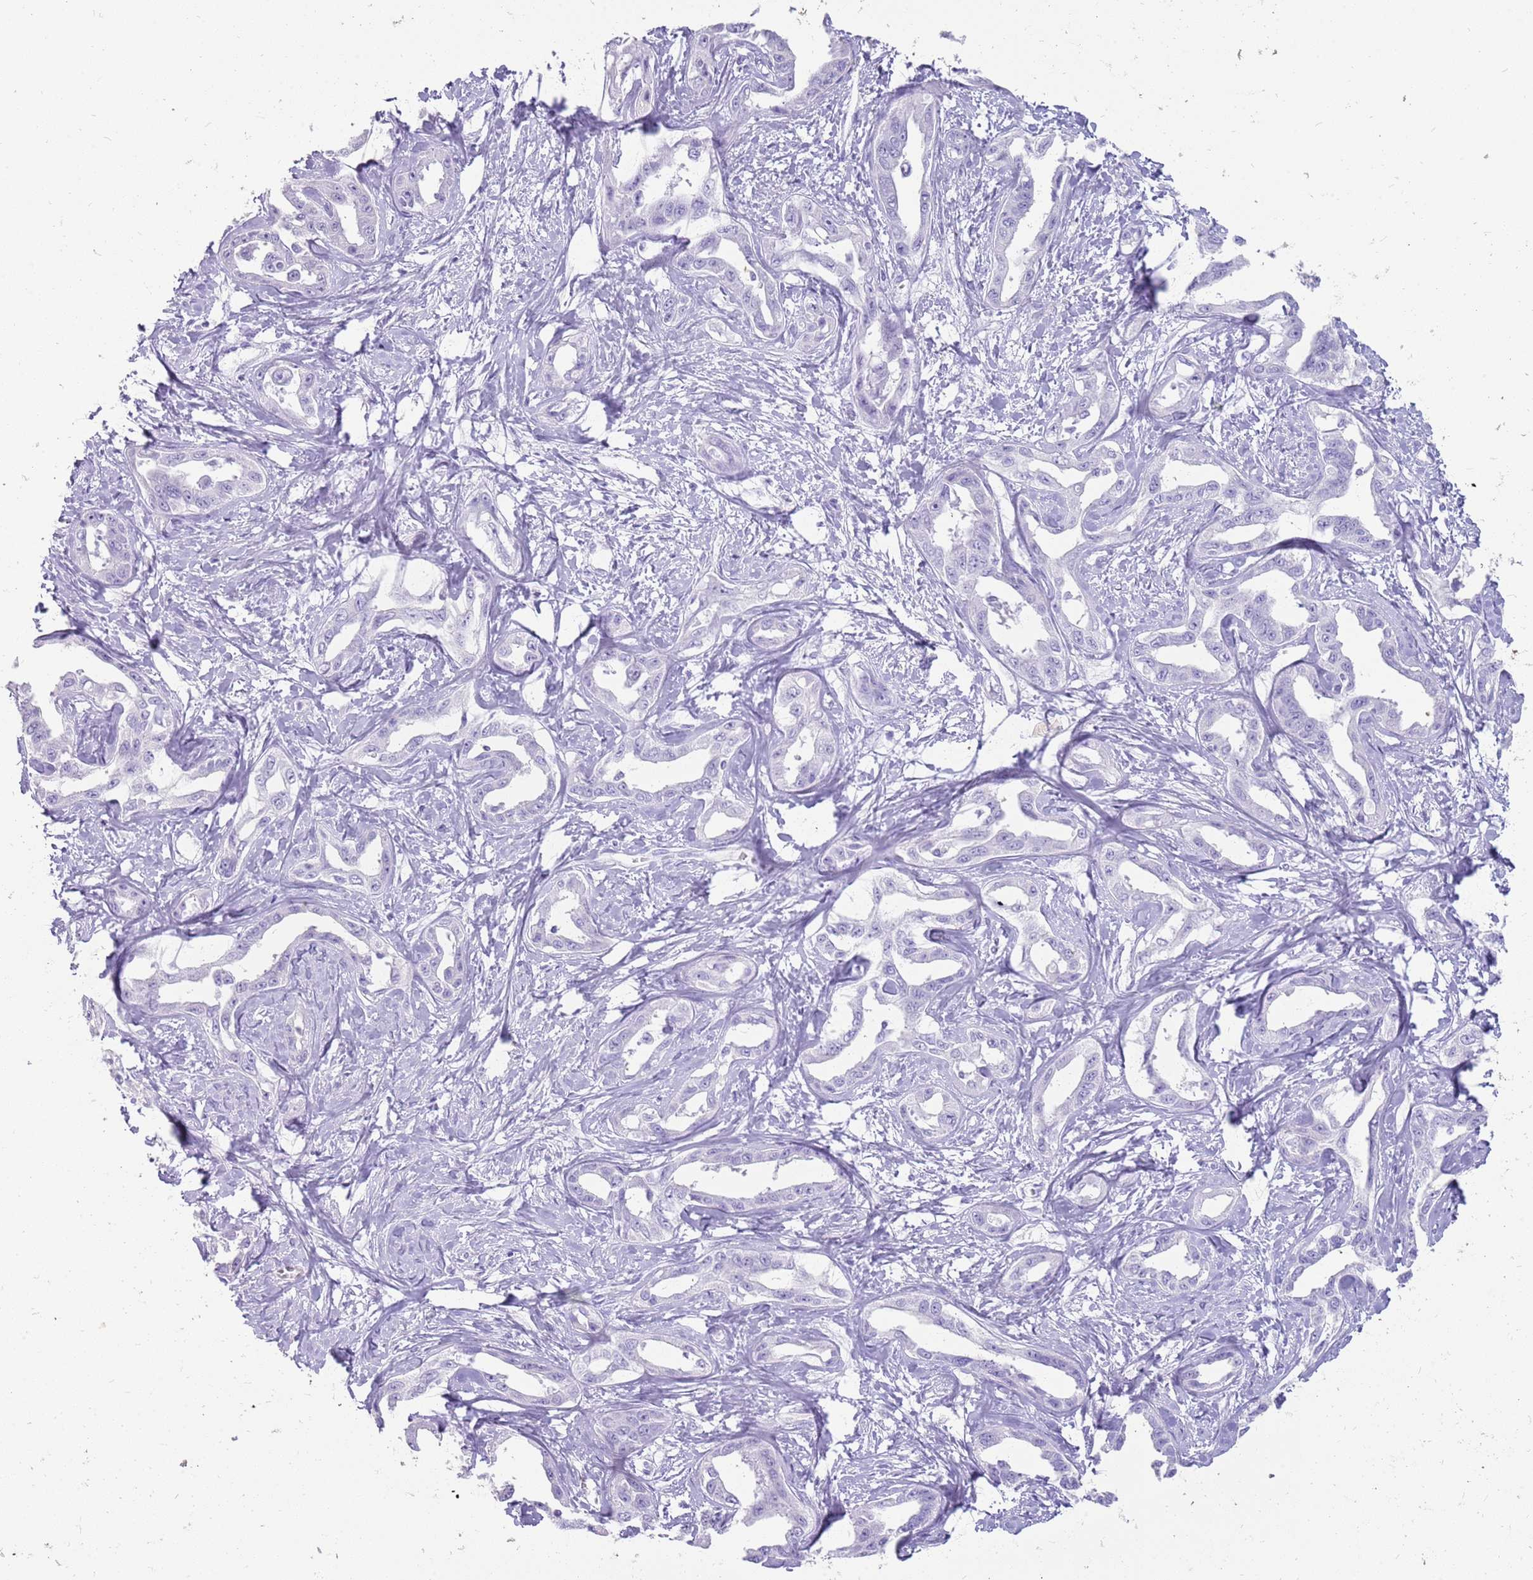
{"staining": {"intensity": "negative", "quantity": "none", "location": "none"}, "tissue": "liver cancer", "cell_type": "Tumor cells", "image_type": "cancer", "snomed": [{"axis": "morphology", "description": "Cholangiocarcinoma"}, {"axis": "topography", "description": "Liver"}], "caption": "Cholangiocarcinoma (liver) stained for a protein using immunohistochemistry reveals no staining tumor cells.", "gene": "NBPF3", "patient": {"sex": "male", "age": 59}}